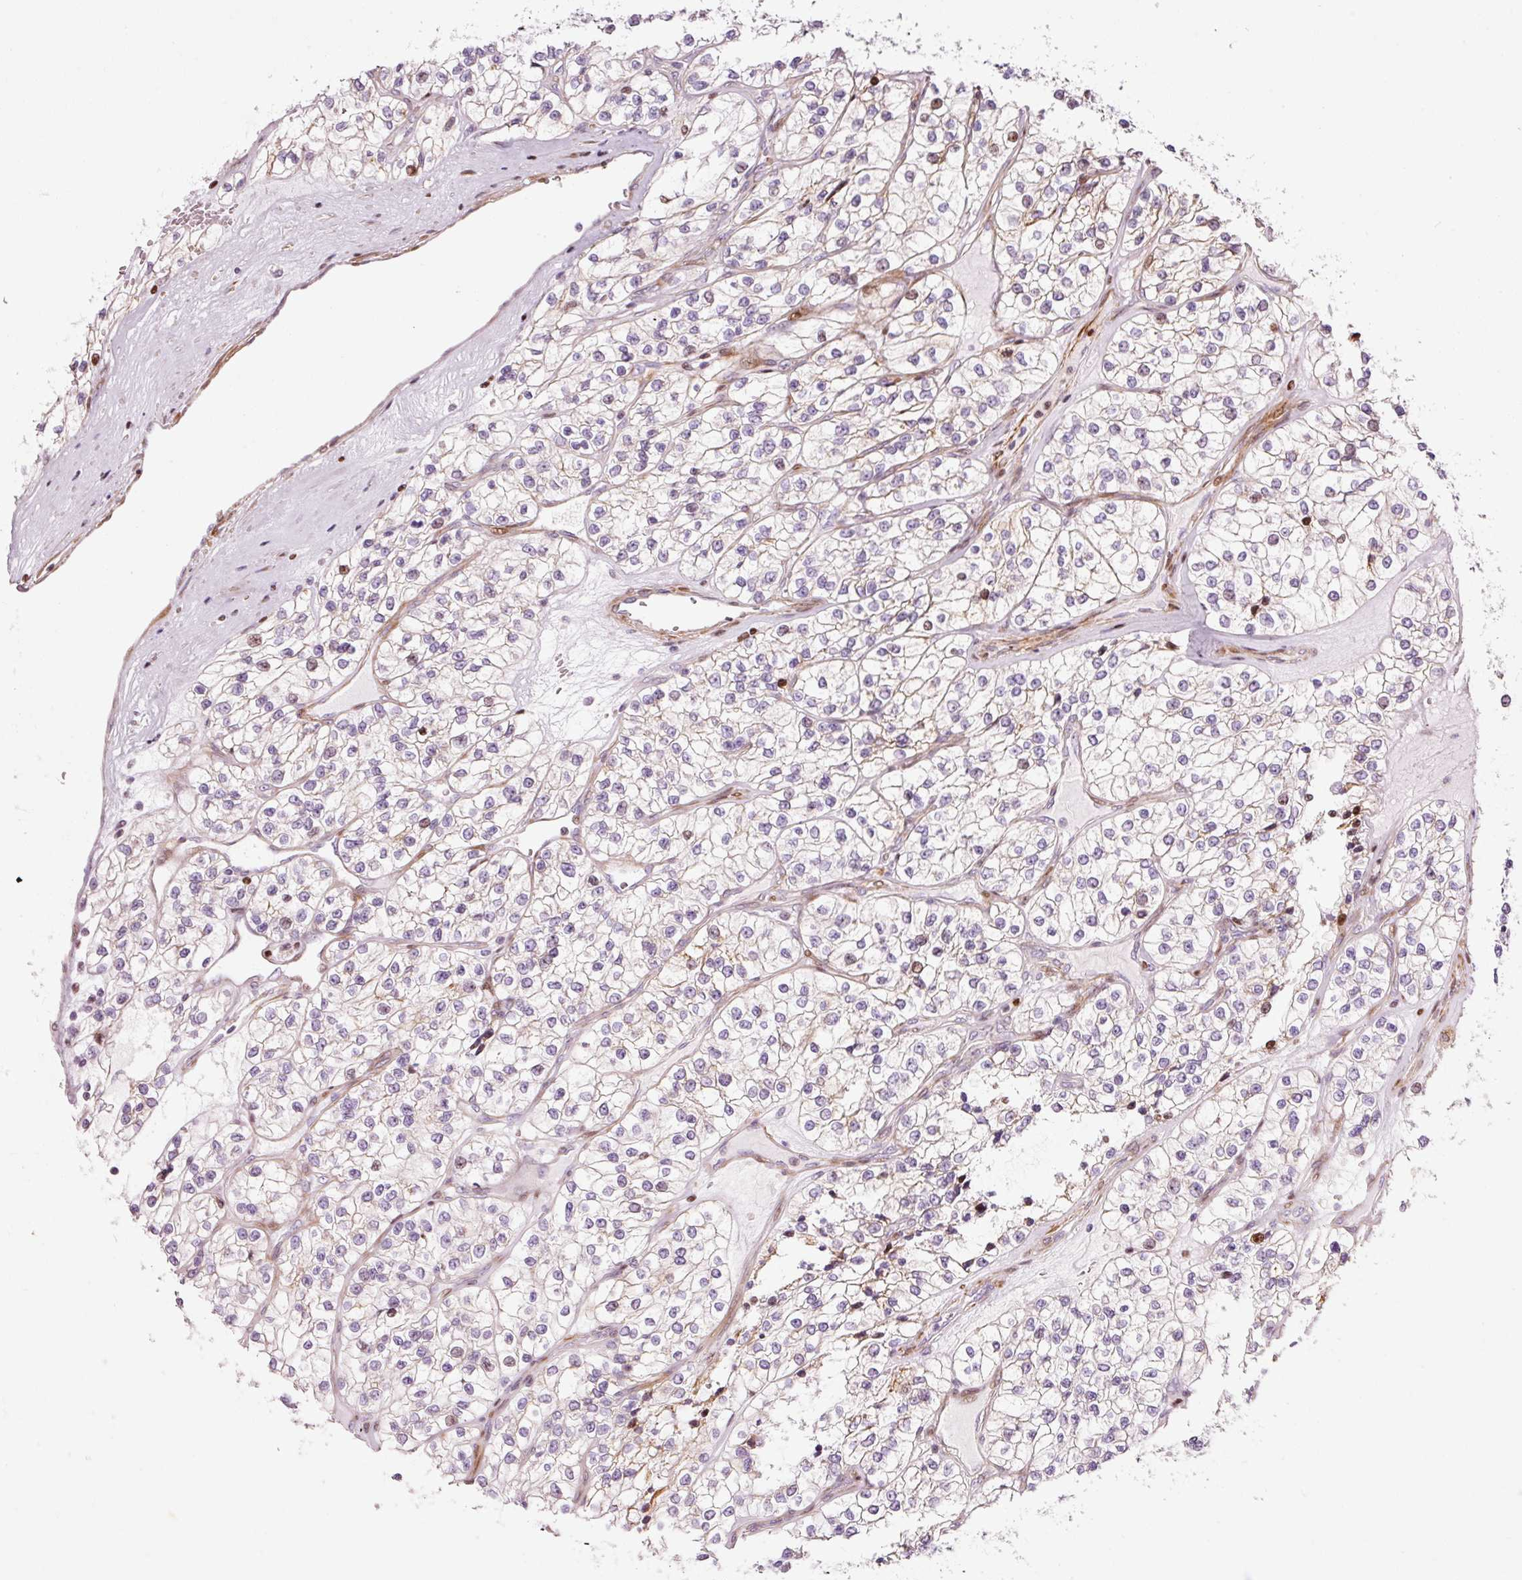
{"staining": {"intensity": "weak", "quantity": "<25%", "location": "nuclear"}, "tissue": "renal cancer", "cell_type": "Tumor cells", "image_type": "cancer", "snomed": [{"axis": "morphology", "description": "Adenocarcinoma, NOS"}, {"axis": "topography", "description": "Kidney"}], "caption": "A photomicrograph of human adenocarcinoma (renal) is negative for staining in tumor cells.", "gene": "ANKRD20A1", "patient": {"sex": "female", "age": 57}}